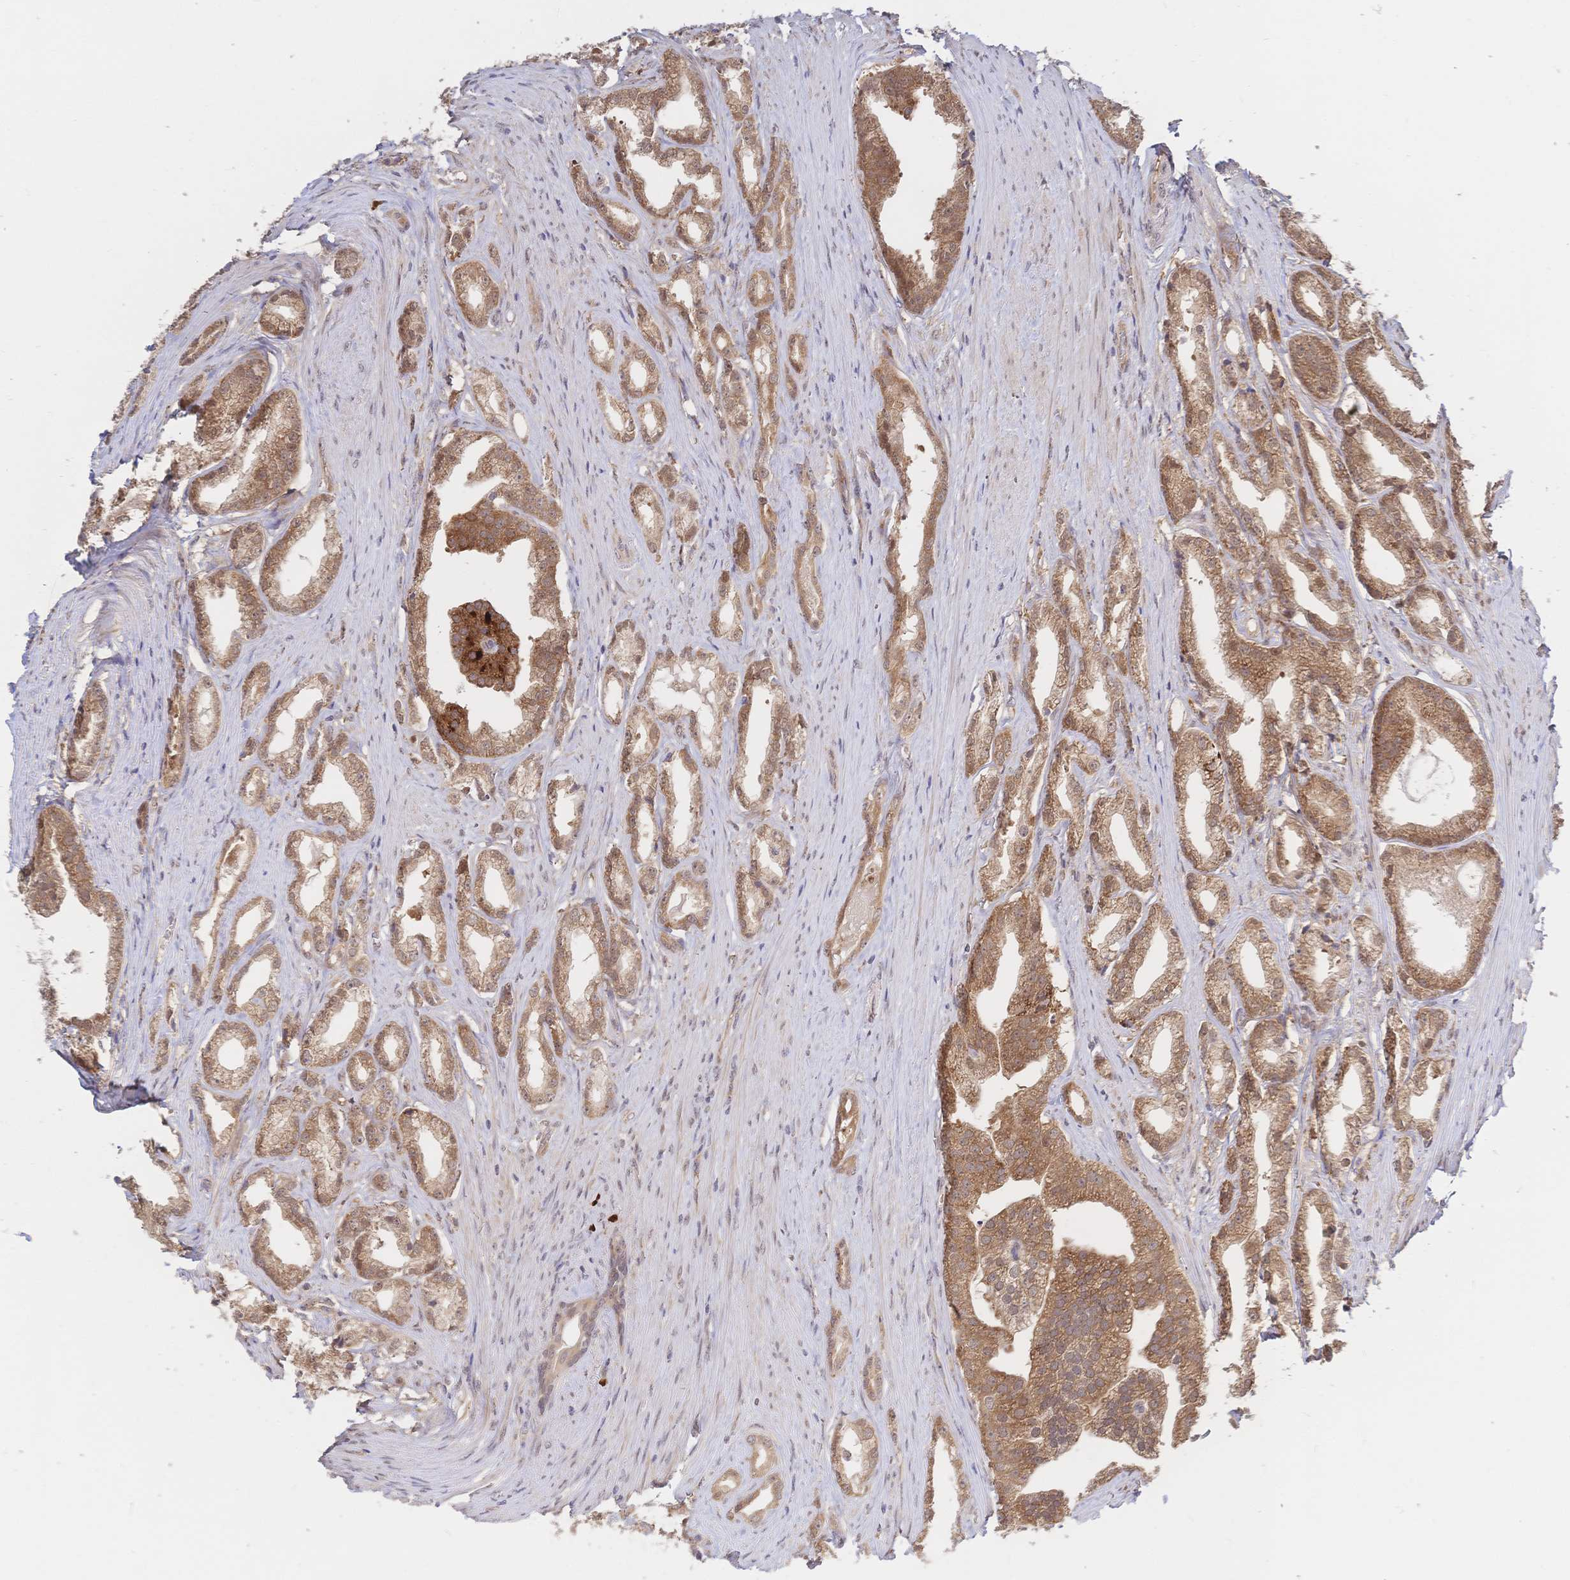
{"staining": {"intensity": "moderate", "quantity": ">75%", "location": "cytoplasmic/membranous"}, "tissue": "prostate cancer", "cell_type": "Tumor cells", "image_type": "cancer", "snomed": [{"axis": "morphology", "description": "Adenocarcinoma, Low grade"}, {"axis": "topography", "description": "Prostate"}], "caption": "High-power microscopy captured an immunohistochemistry (IHC) image of prostate low-grade adenocarcinoma, revealing moderate cytoplasmic/membranous expression in about >75% of tumor cells. (IHC, brightfield microscopy, high magnification).", "gene": "LMO4", "patient": {"sex": "male", "age": 65}}